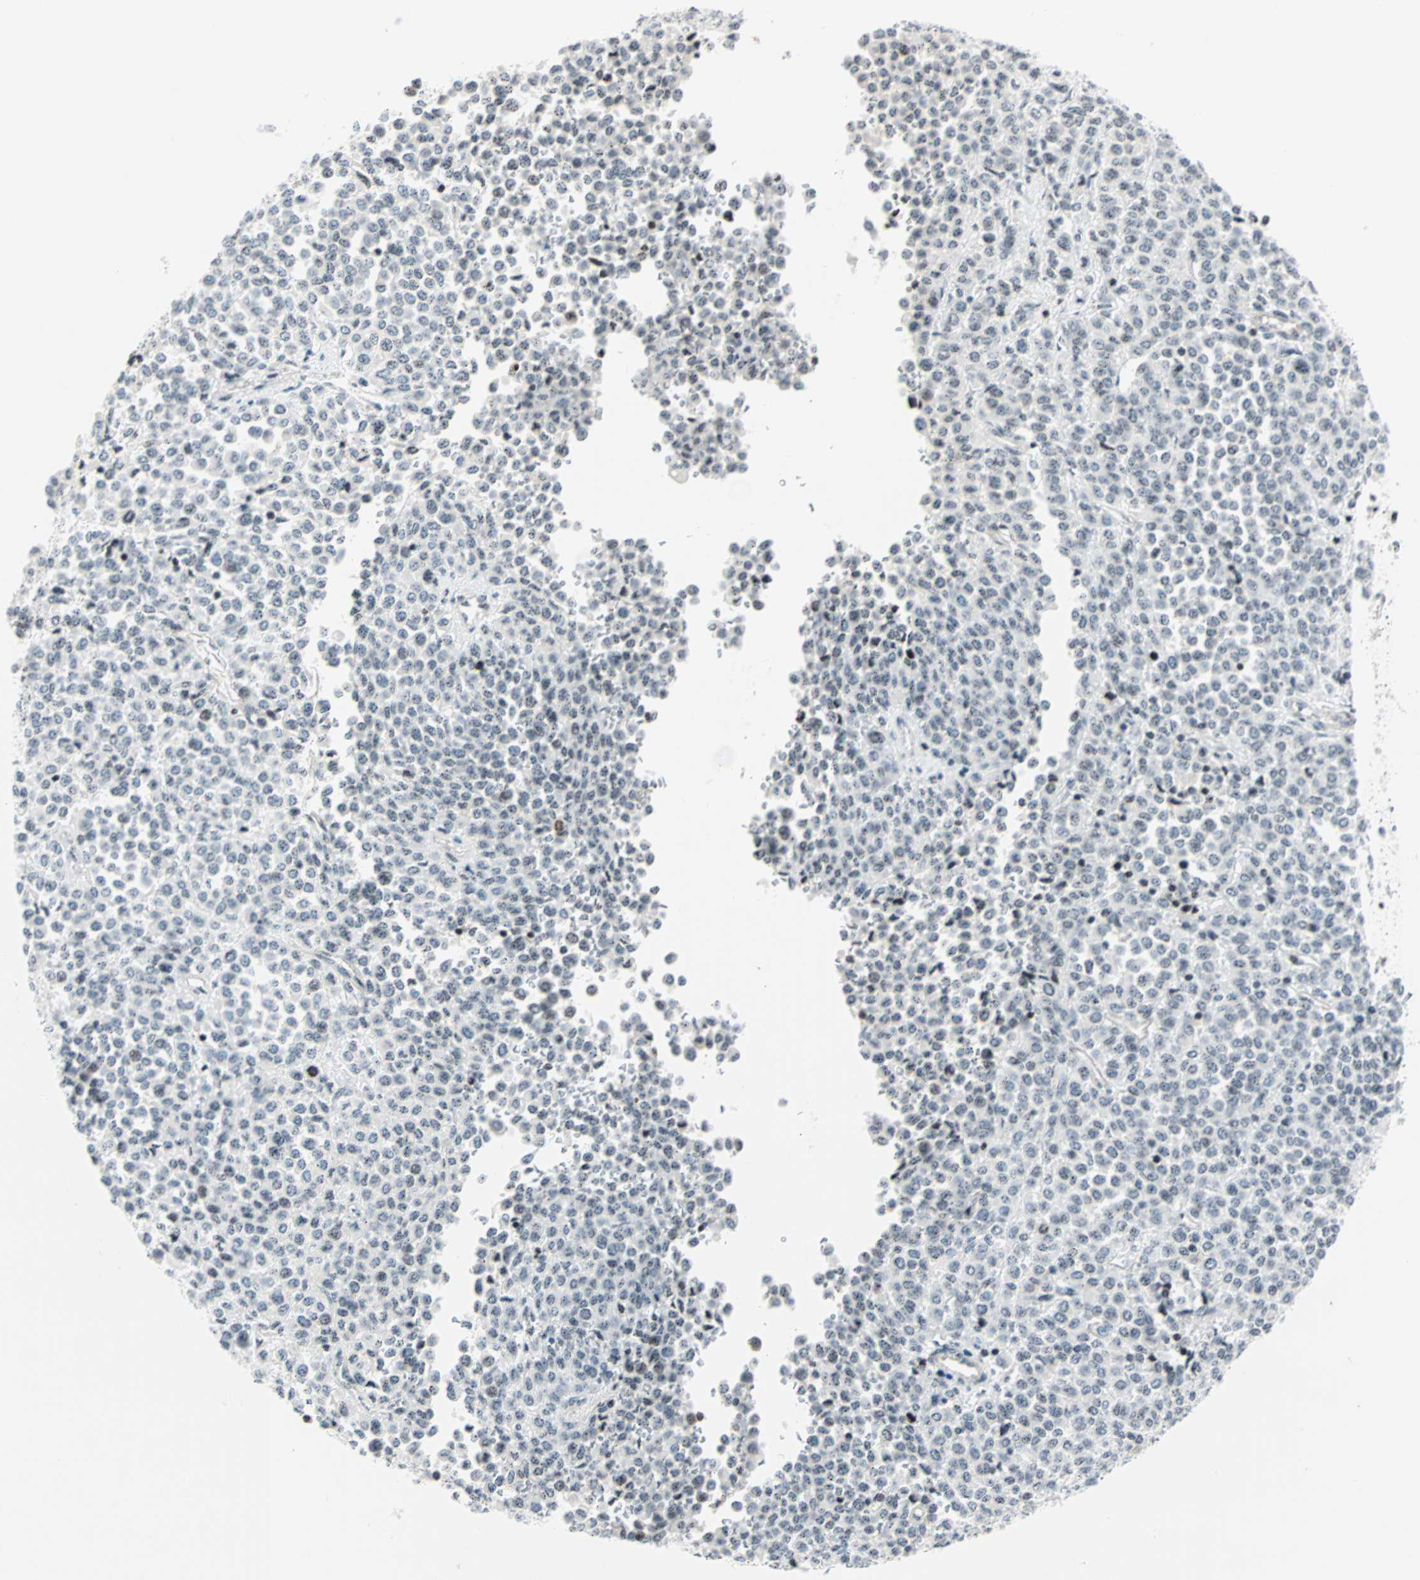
{"staining": {"intensity": "weak", "quantity": "25%-75%", "location": "nuclear"}, "tissue": "melanoma", "cell_type": "Tumor cells", "image_type": "cancer", "snomed": [{"axis": "morphology", "description": "Malignant melanoma, Metastatic site"}, {"axis": "topography", "description": "Pancreas"}], "caption": "Weak nuclear protein expression is identified in approximately 25%-75% of tumor cells in malignant melanoma (metastatic site).", "gene": "CENPA", "patient": {"sex": "female", "age": 30}}